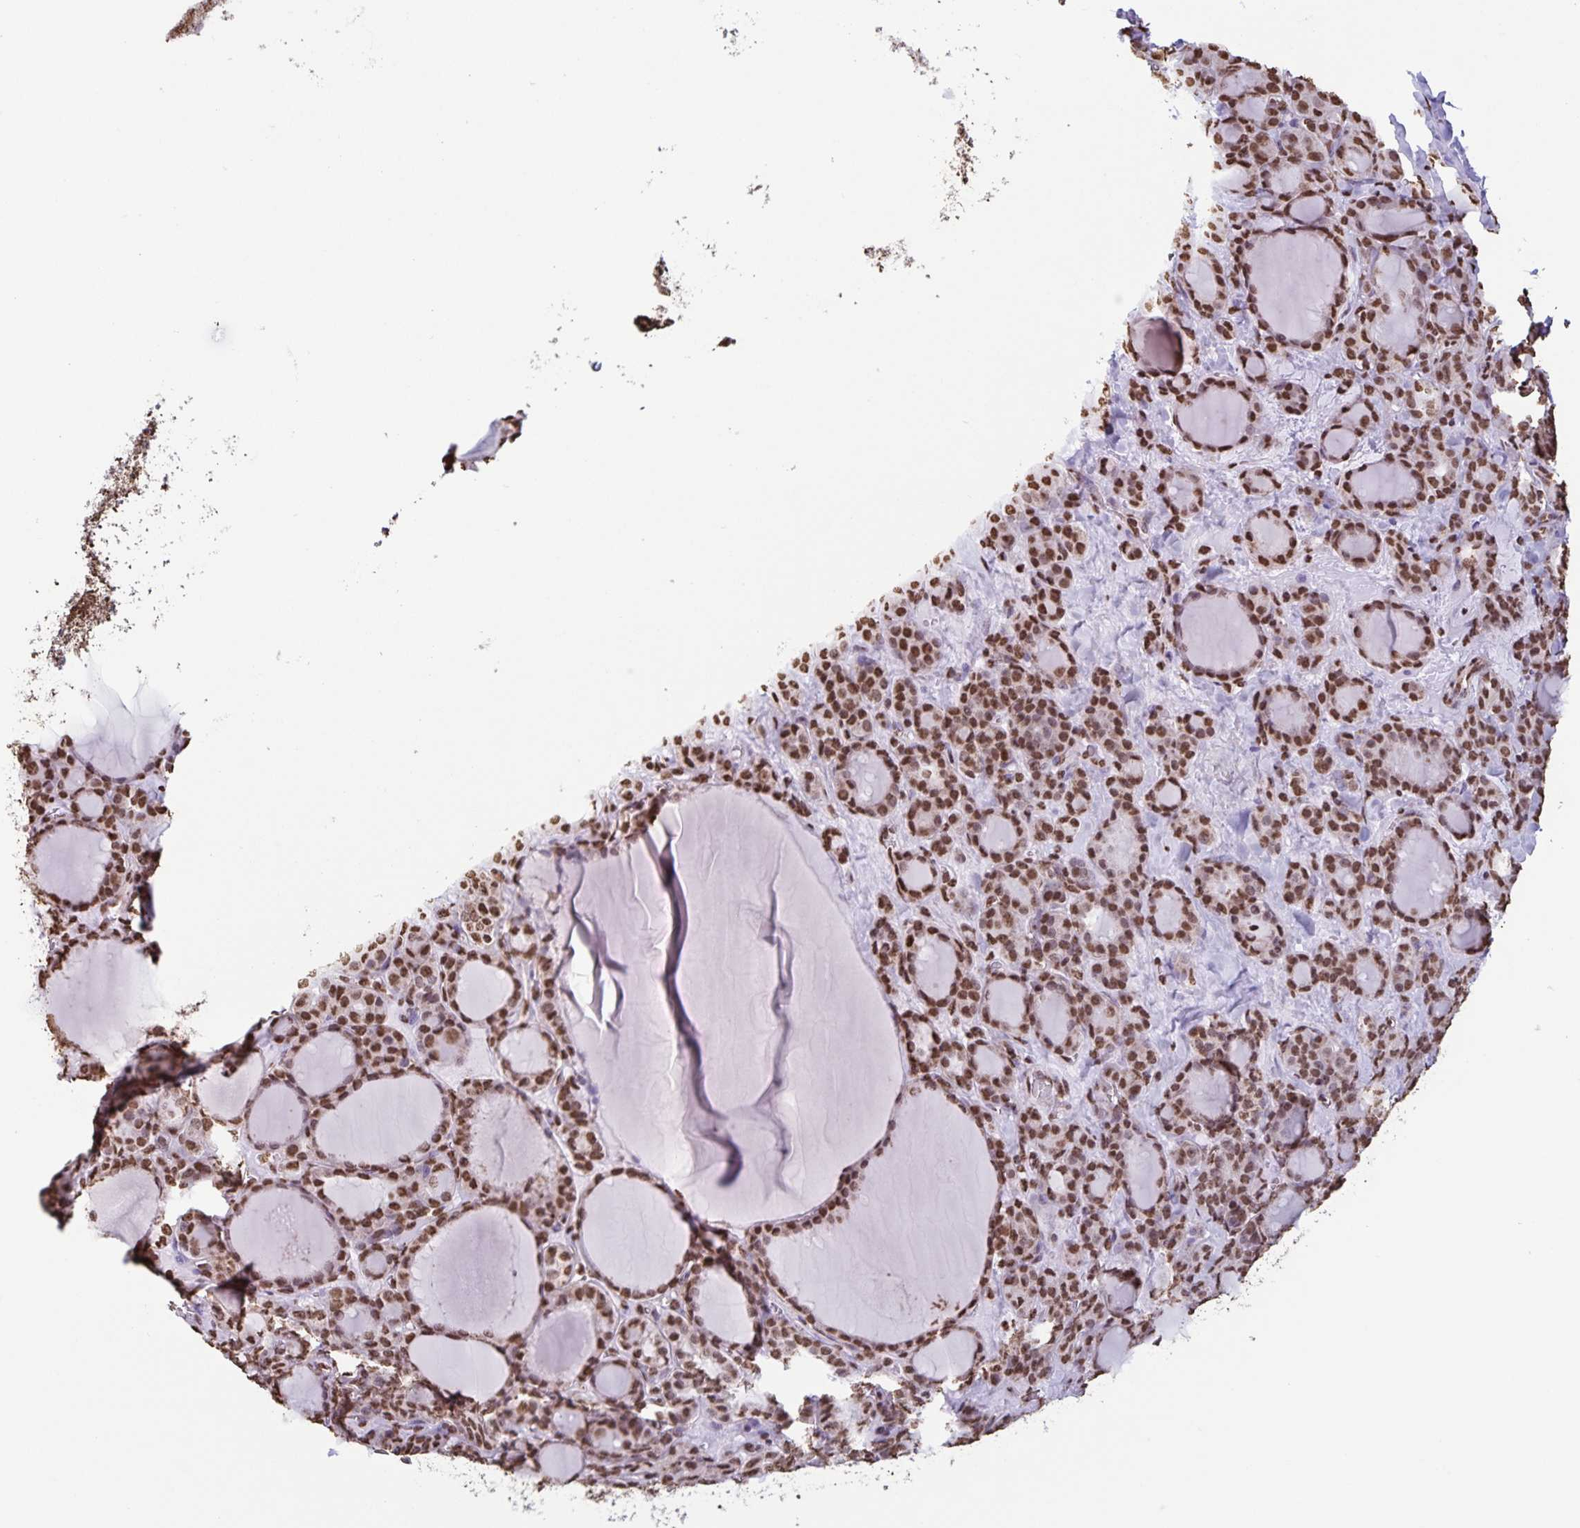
{"staining": {"intensity": "moderate", "quantity": ">75%", "location": "nuclear"}, "tissue": "thyroid cancer", "cell_type": "Tumor cells", "image_type": "cancer", "snomed": [{"axis": "morphology", "description": "Normal tissue, NOS"}, {"axis": "morphology", "description": "Follicular adenoma carcinoma, NOS"}, {"axis": "topography", "description": "Thyroid gland"}], "caption": "Protein expression analysis of human thyroid follicular adenoma carcinoma reveals moderate nuclear staining in approximately >75% of tumor cells. The staining was performed using DAB, with brown indicating positive protein expression. Nuclei are stained blue with hematoxylin.", "gene": "DUT", "patient": {"sex": "female", "age": 31}}